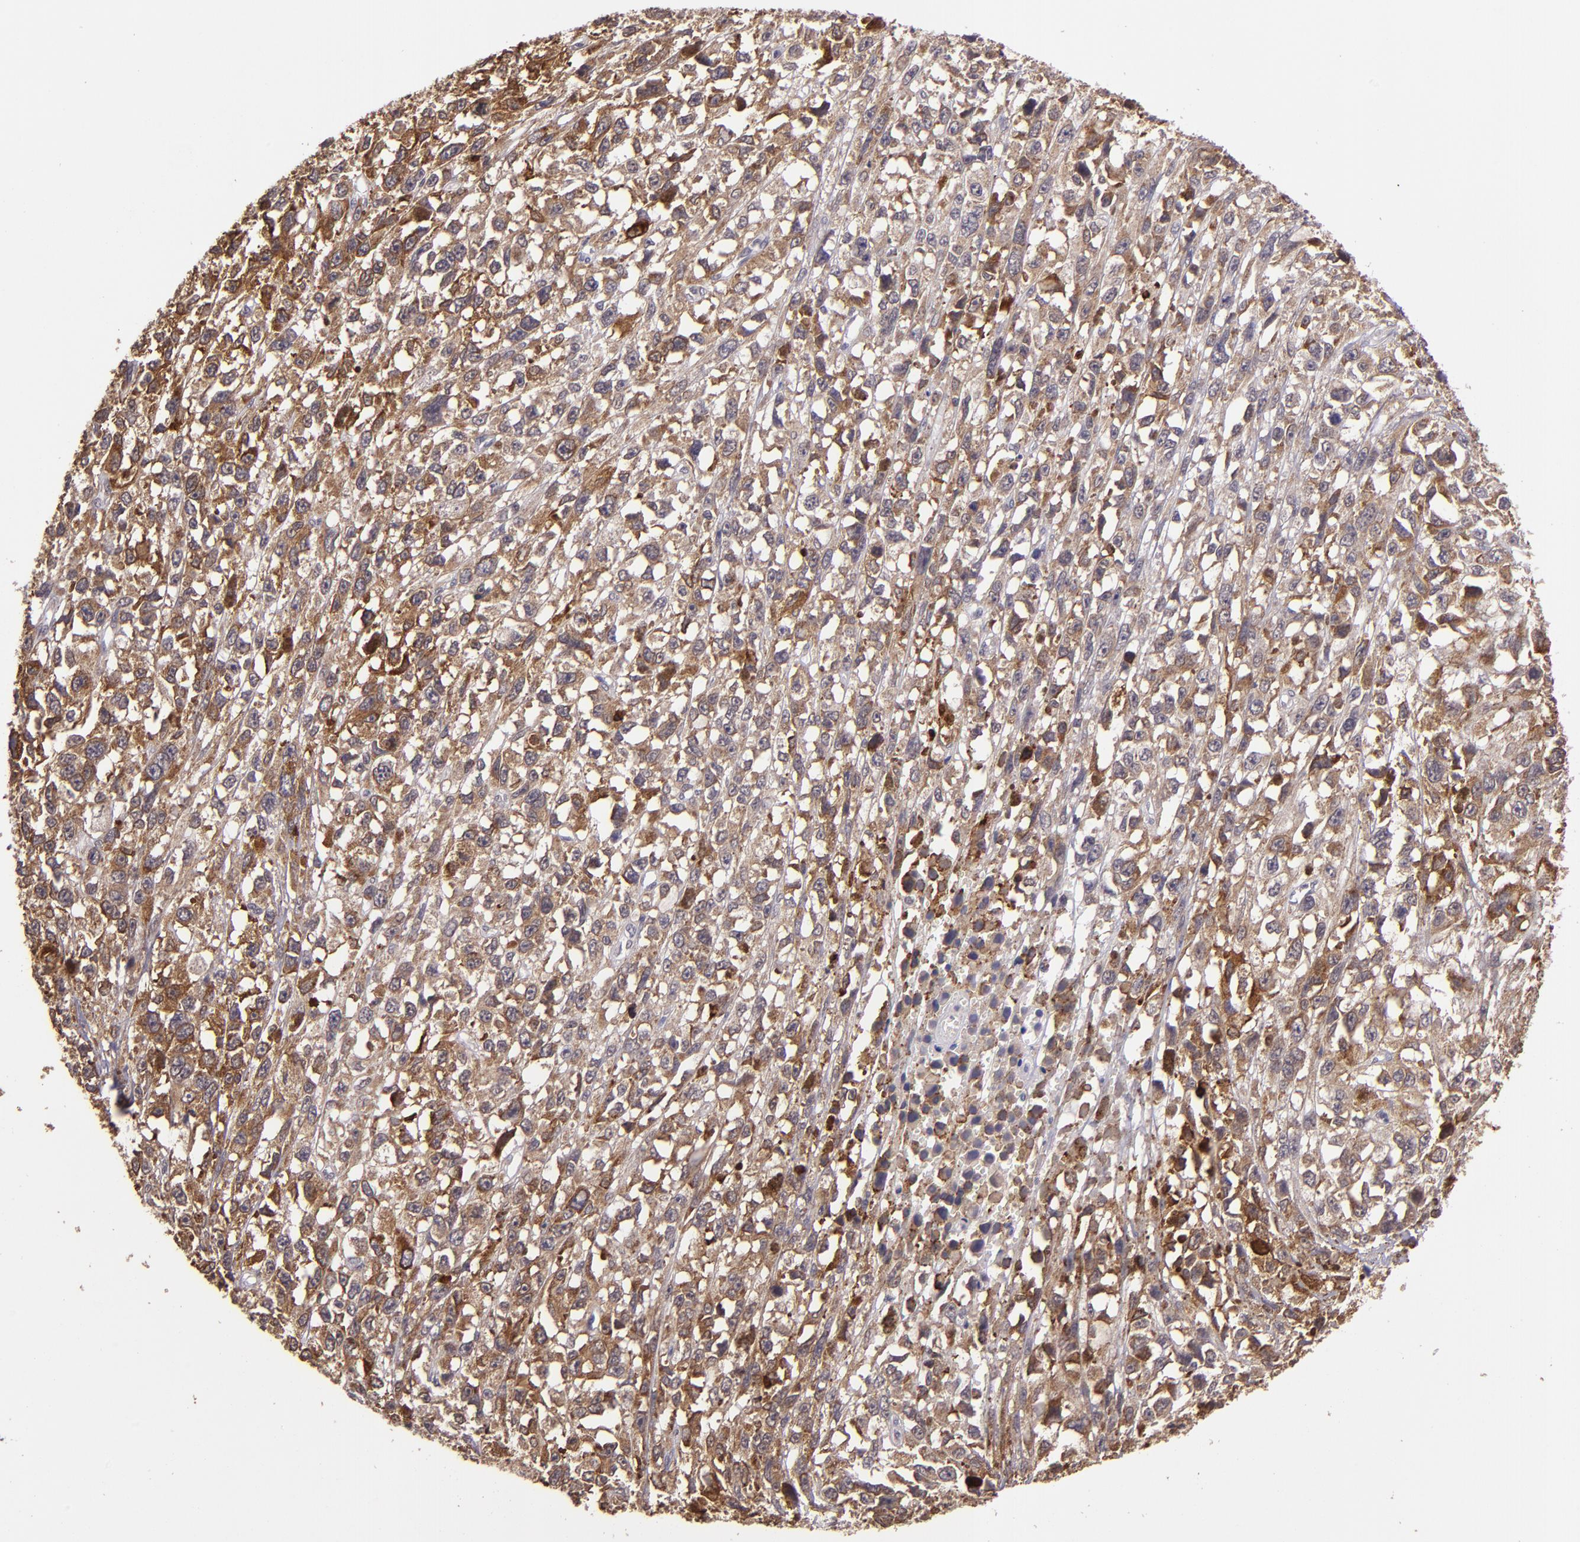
{"staining": {"intensity": "strong", "quantity": ">75%", "location": "cytoplasmic/membranous"}, "tissue": "melanoma", "cell_type": "Tumor cells", "image_type": "cancer", "snomed": [{"axis": "morphology", "description": "Malignant melanoma, Metastatic site"}, {"axis": "topography", "description": "Lymph node"}], "caption": "Immunohistochemical staining of malignant melanoma (metastatic site) displays strong cytoplasmic/membranous protein staining in approximately >75% of tumor cells.", "gene": "TAF7L", "patient": {"sex": "male", "age": 59}}